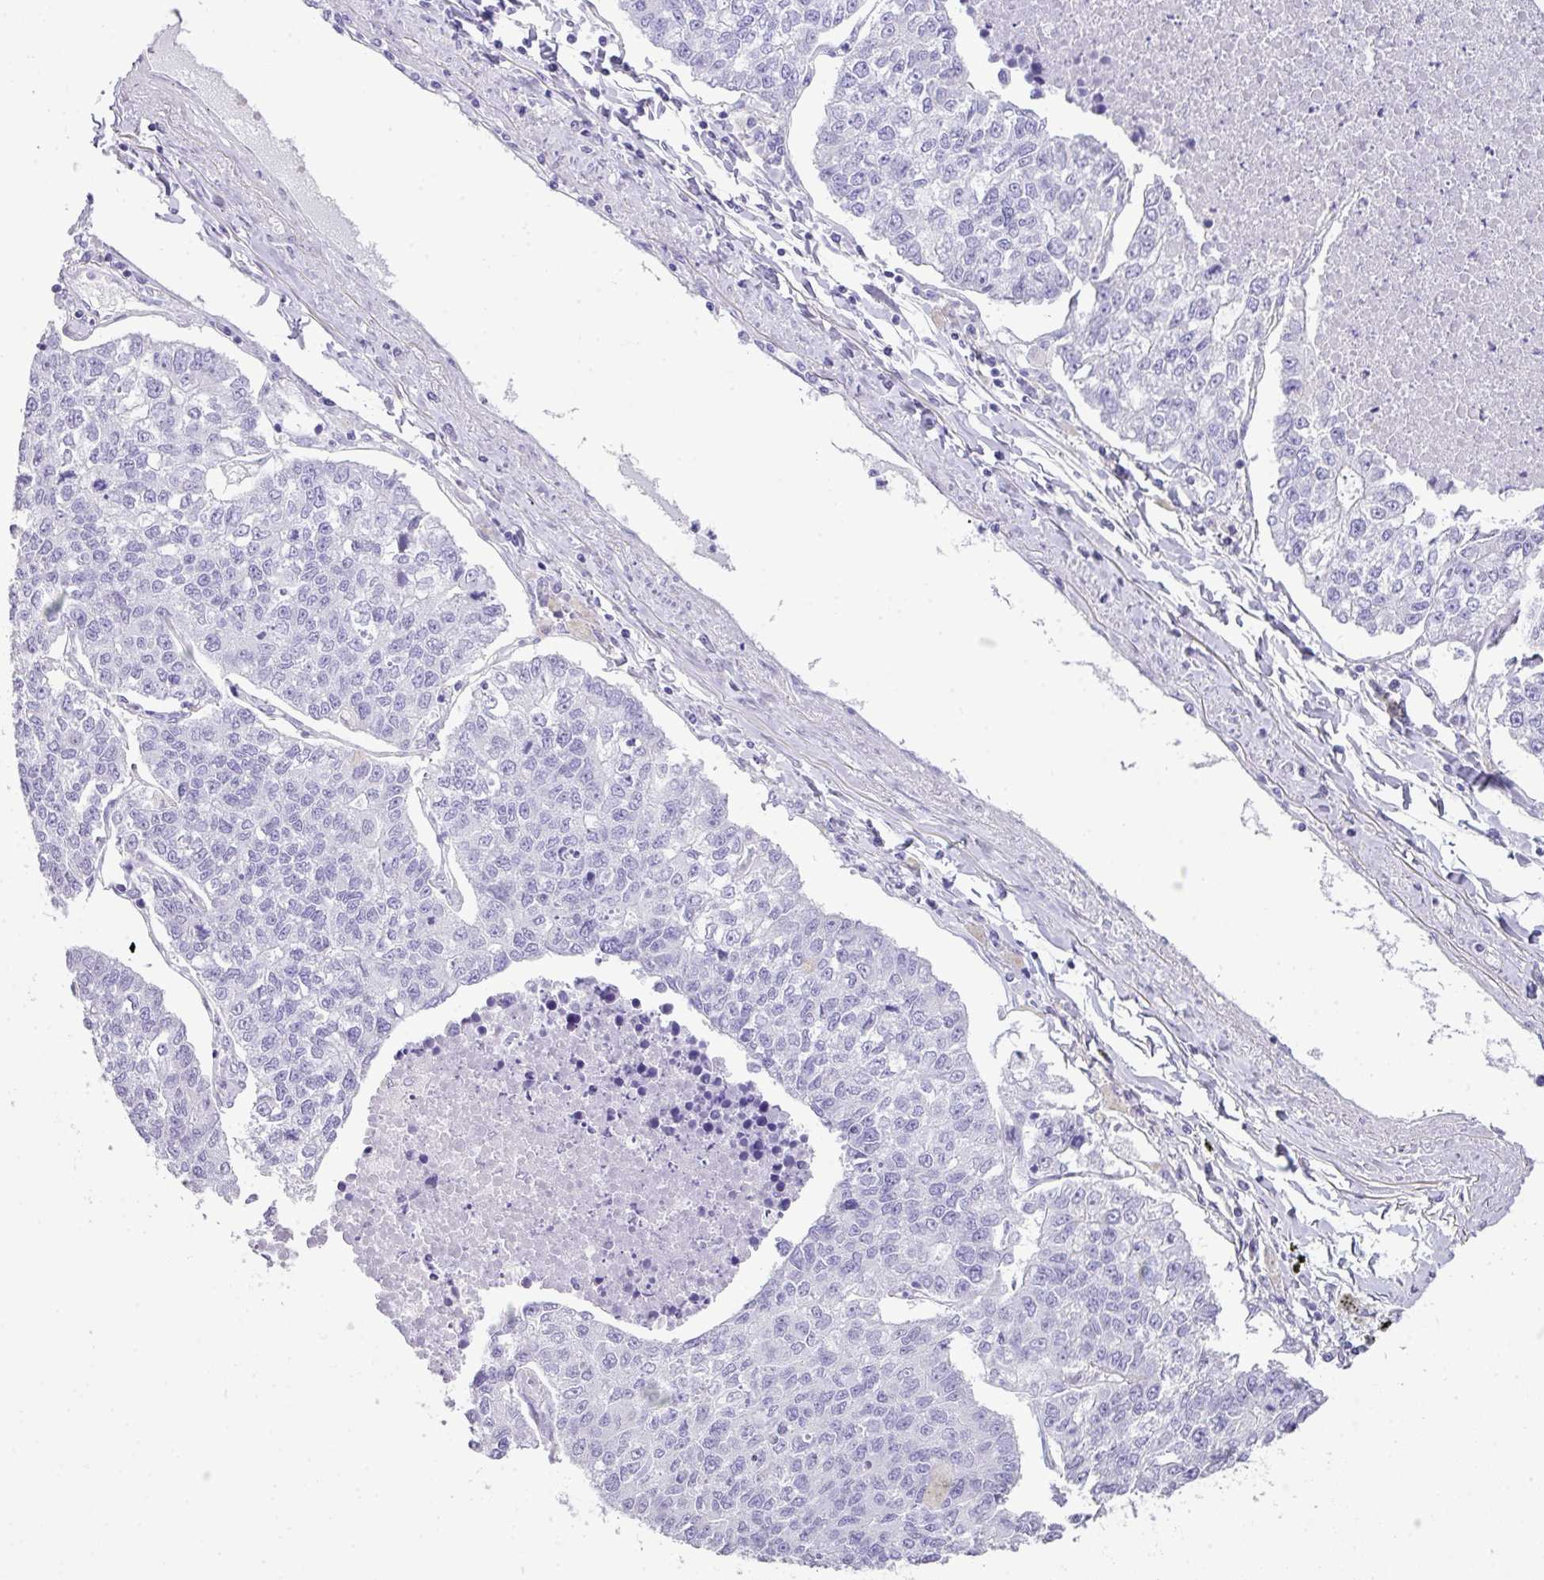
{"staining": {"intensity": "negative", "quantity": "none", "location": "none"}, "tissue": "lung cancer", "cell_type": "Tumor cells", "image_type": "cancer", "snomed": [{"axis": "morphology", "description": "Adenocarcinoma, NOS"}, {"axis": "topography", "description": "Lung"}], "caption": "This is an IHC photomicrograph of lung cancer (adenocarcinoma). There is no expression in tumor cells.", "gene": "TNP1", "patient": {"sex": "male", "age": 49}}